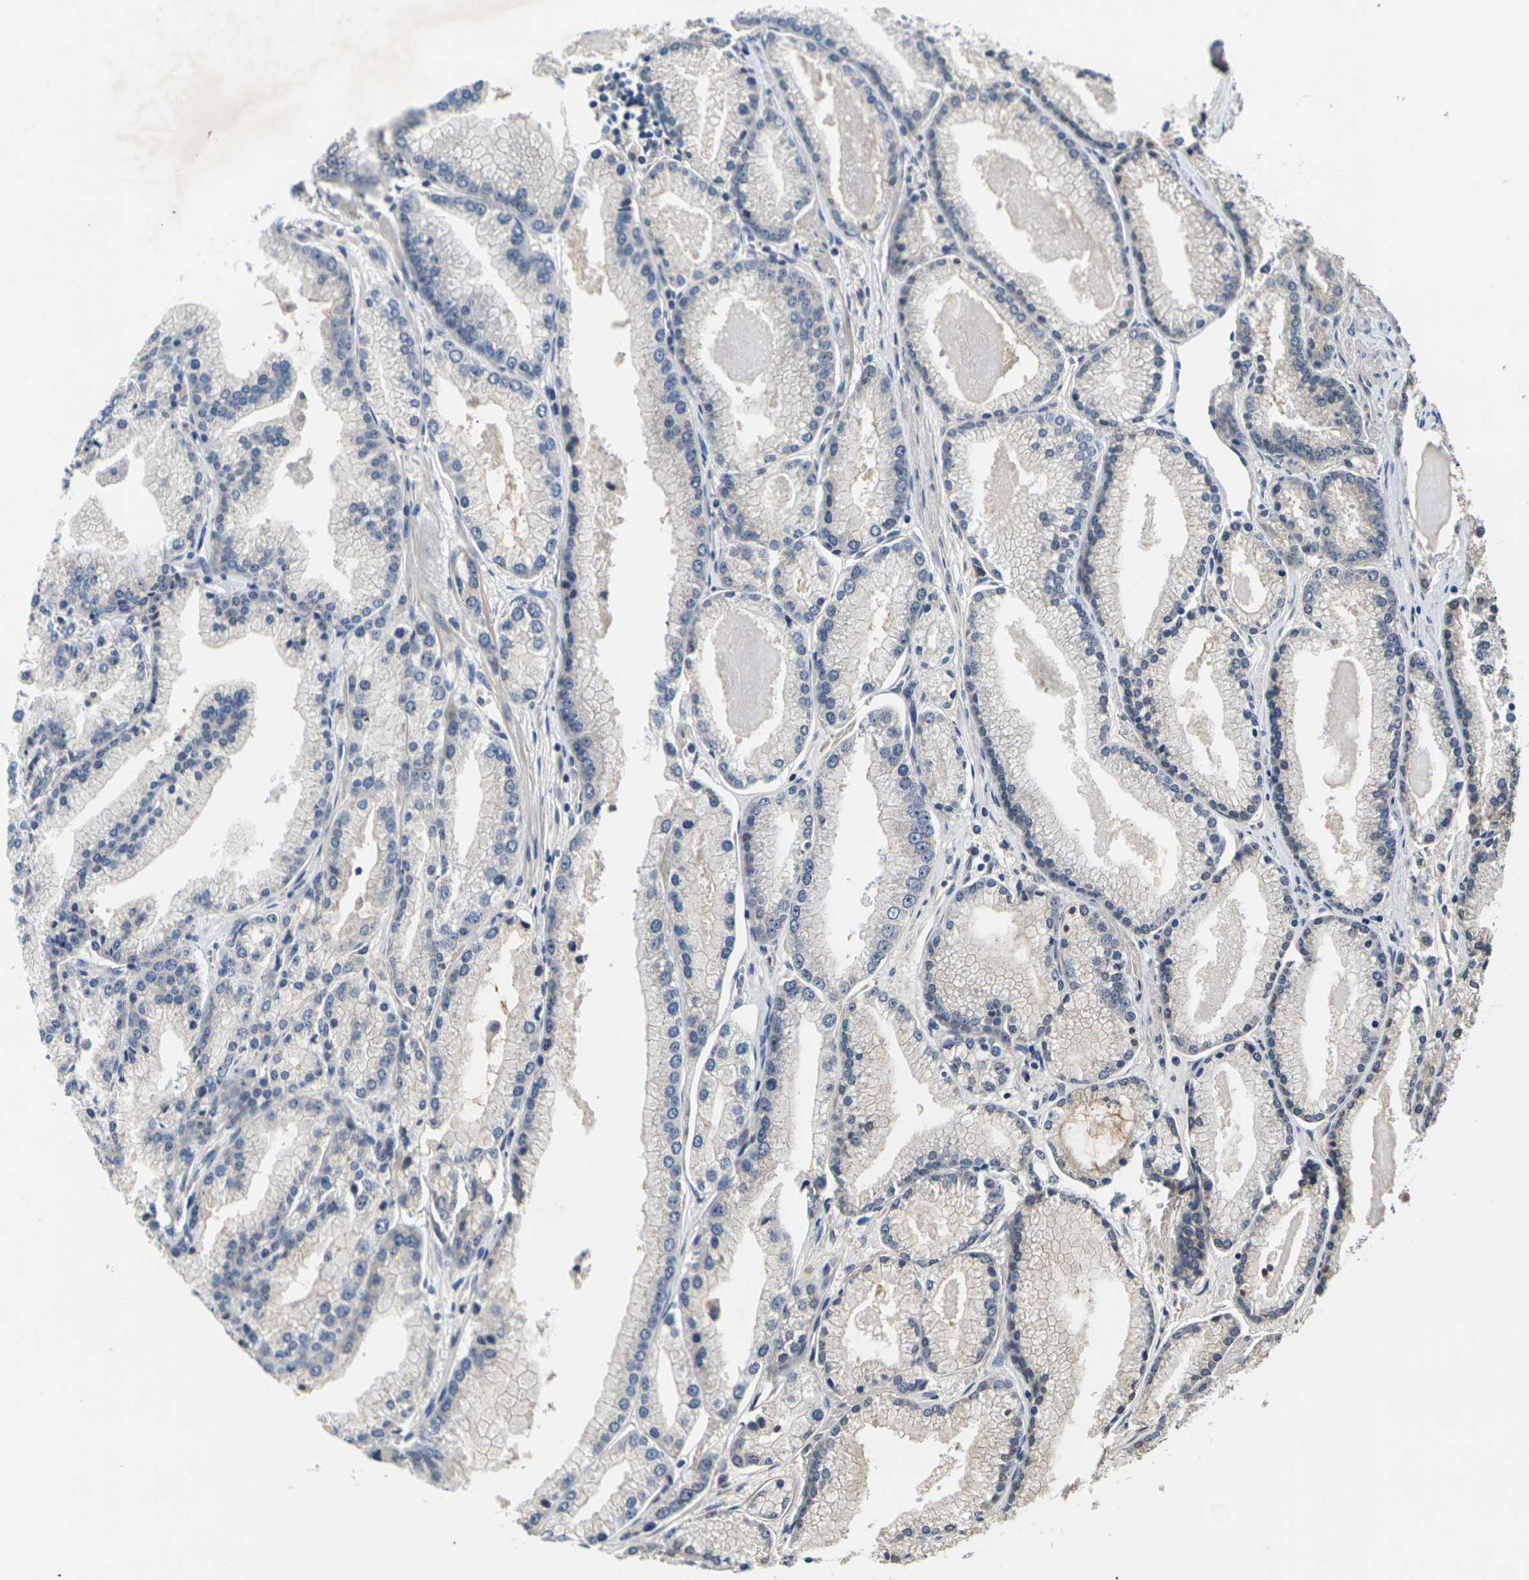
{"staining": {"intensity": "negative", "quantity": "none", "location": "none"}, "tissue": "prostate cancer", "cell_type": "Tumor cells", "image_type": "cancer", "snomed": [{"axis": "morphology", "description": "Adenocarcinoma, High grade"}, {"axis": "topography", "description": "Prostate"}], "caption": "DAB immunohistochemical staining of human prostate cancer (adenocarcinoma (high-grade)) shows no significant expression in tumor cells.", "gene": "SLC2A2", "patient": {"sex": "male", "age": 61}}